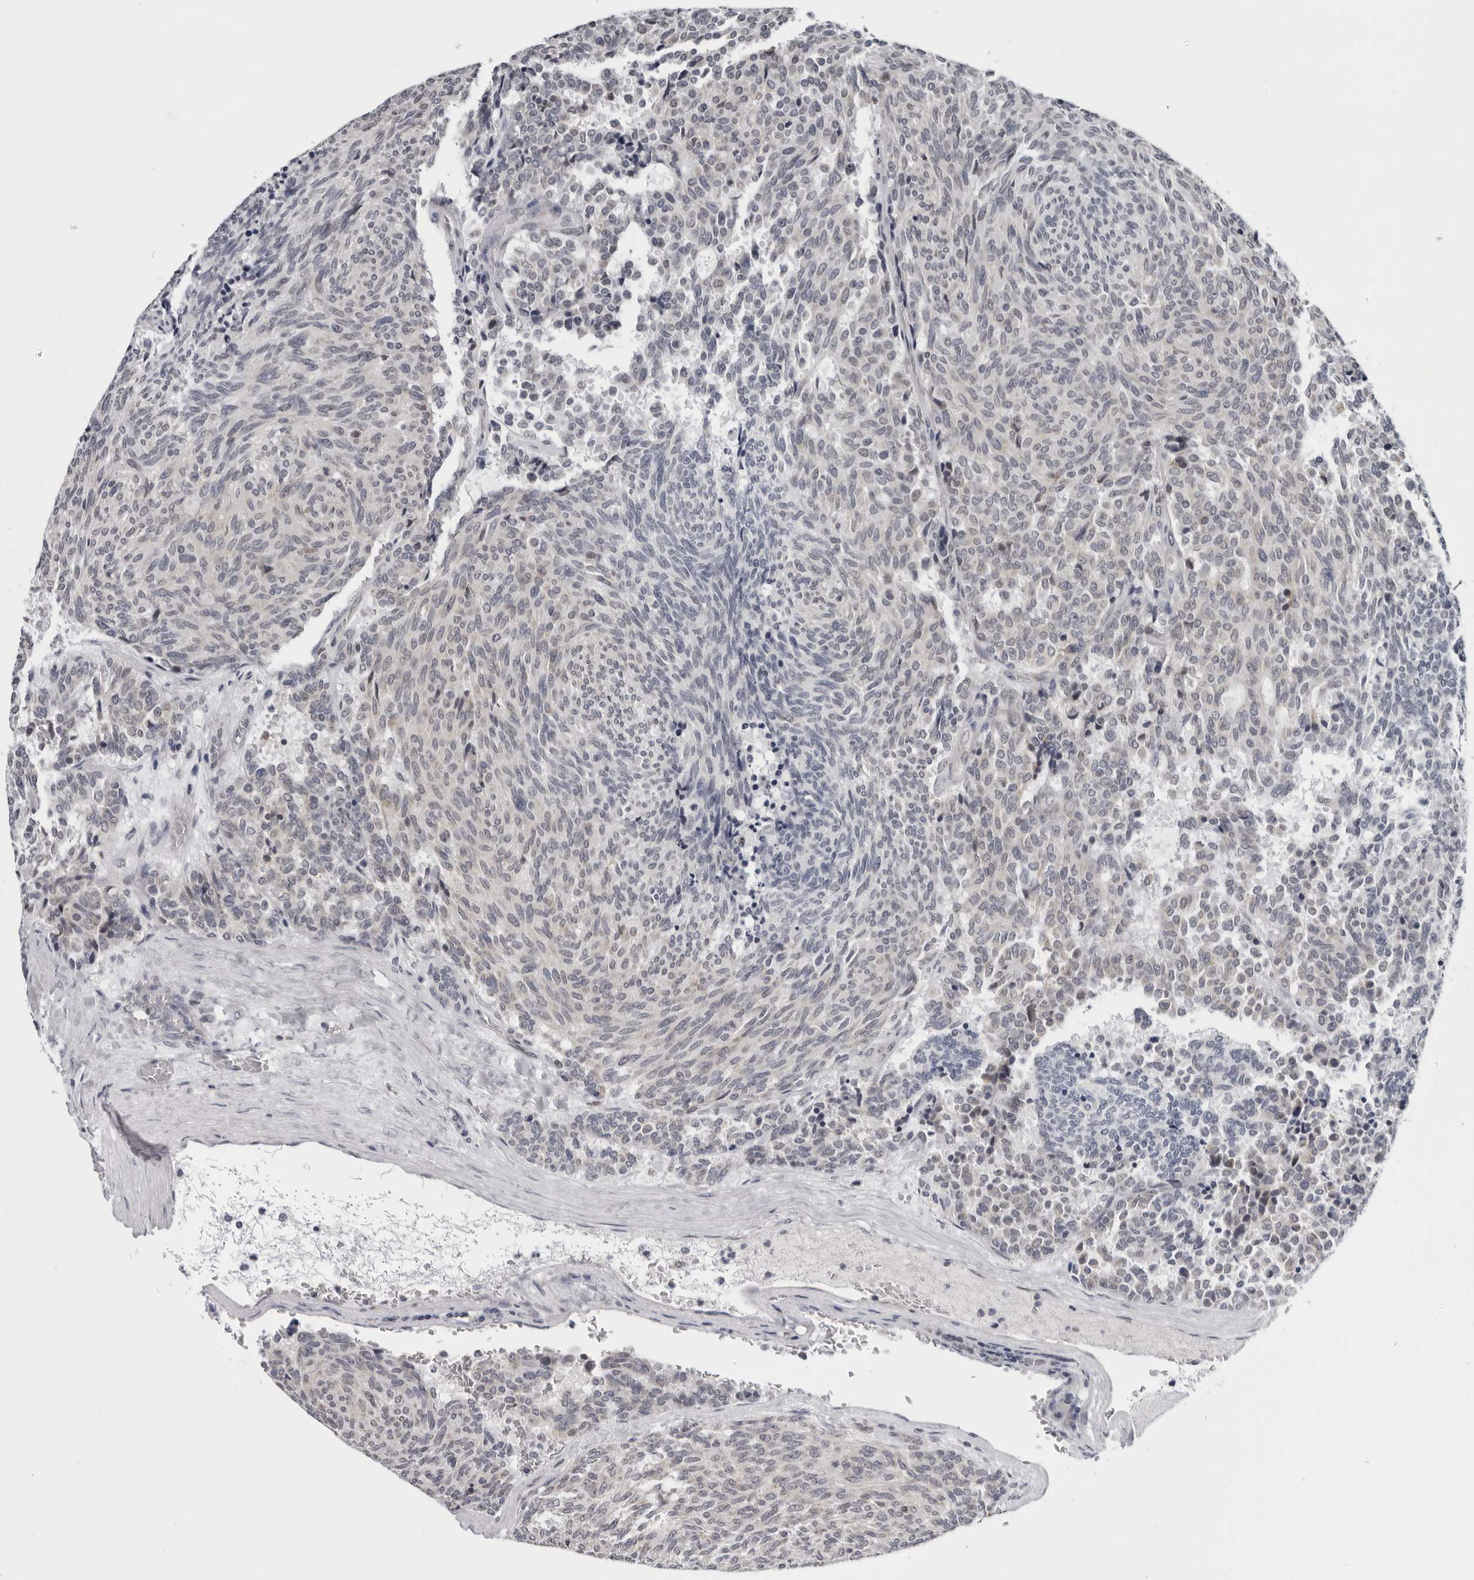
{"staining": {"intensity": "negative", "quantity": "none", "location": "none"}, "tissue": "carcinoid", "cell_type": "Tumor cells", "image_type": "cancer", "snomed": [{"axis": "morphology", "description": "Carcinoid, malignant, NOS"}, {"axis": "topography", "description": "Pancreas"}], "caption": "Immunohistochemistry micrograph of carcinoid stained for a protein (brown), which exhibits no staining in tumor cells.", "gene": "CPT2", "patient": {"sex": "female", "age": 54}}